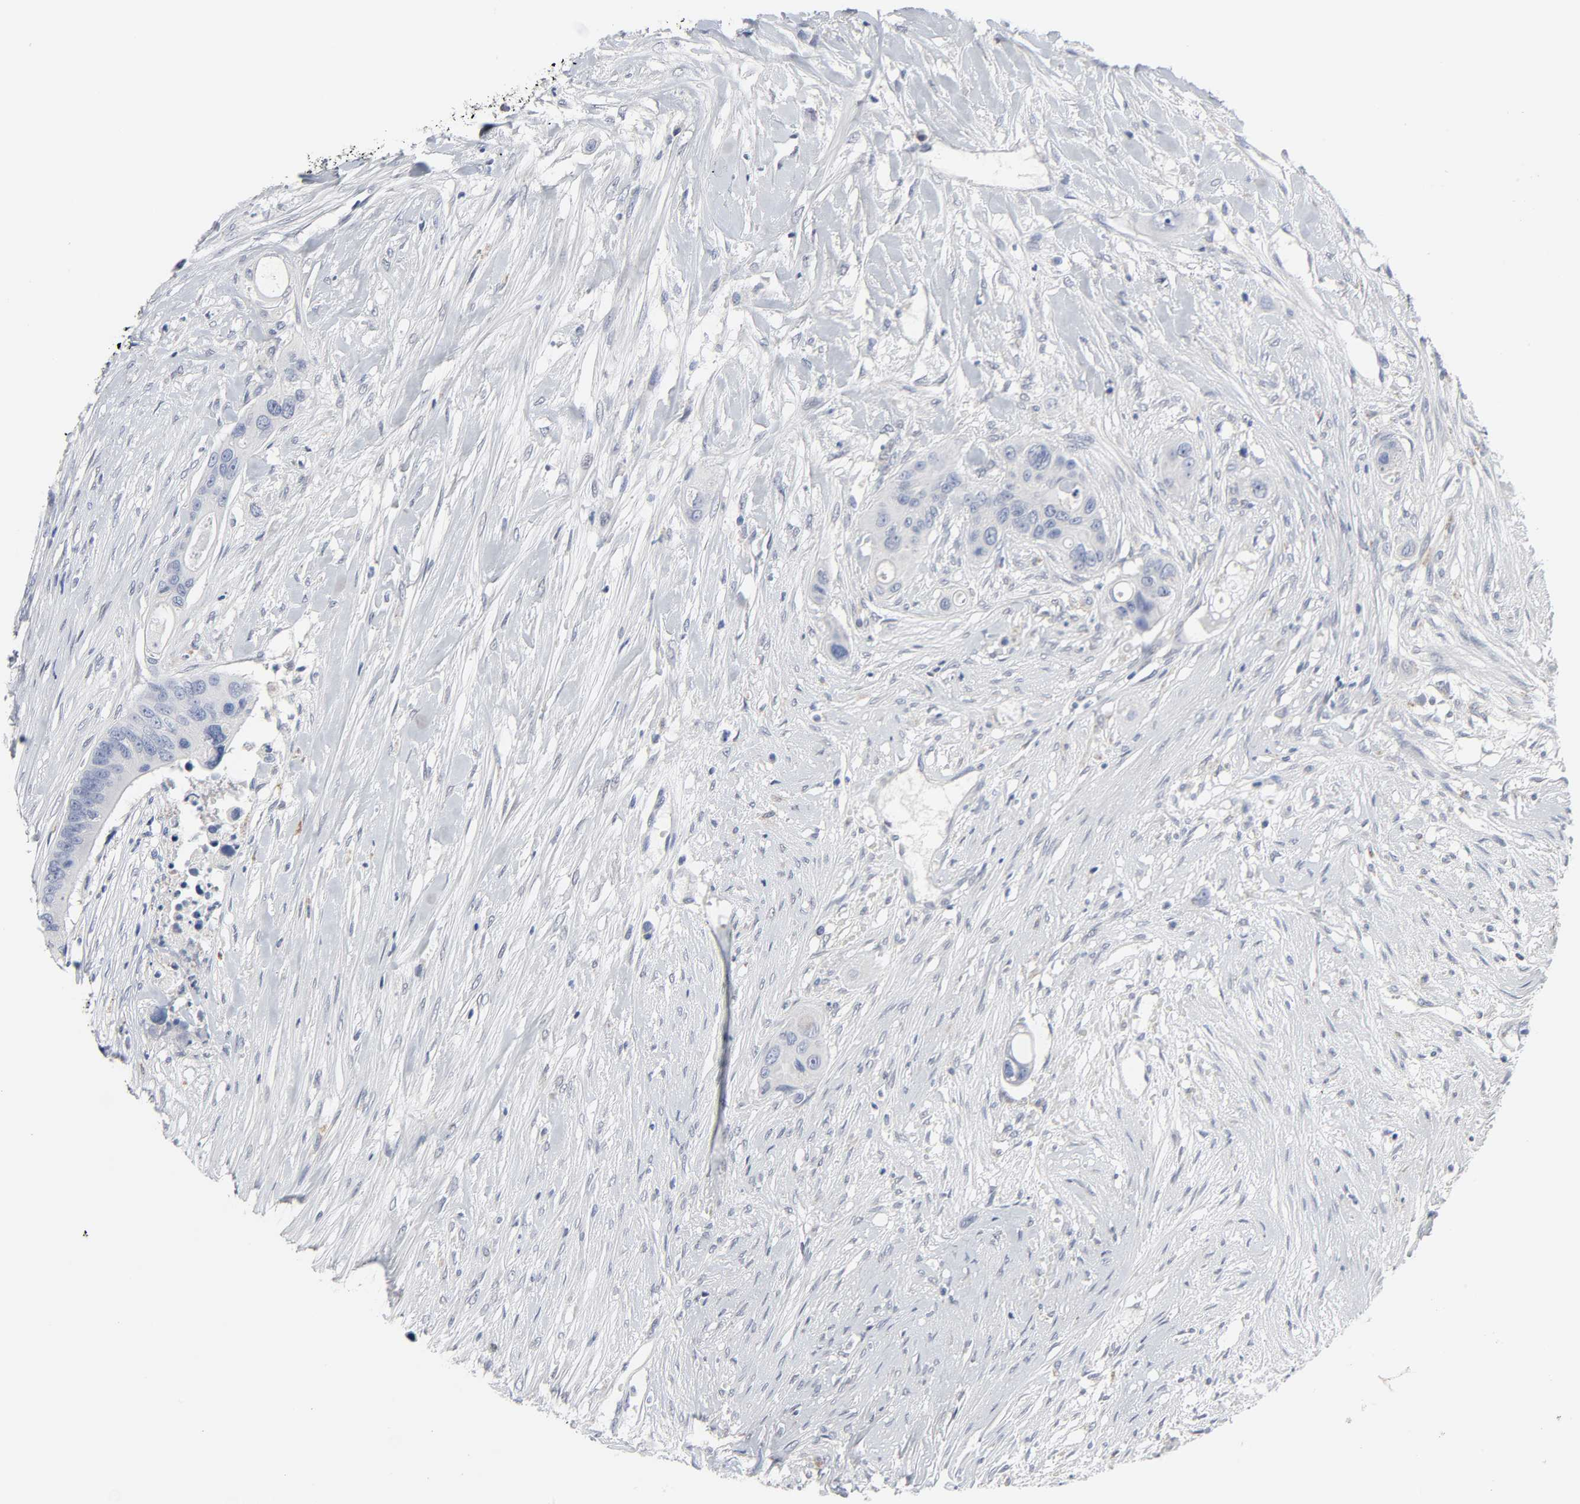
{"staining": {"intensity": "negative", "quantity": "none", "location": "none"}, "tissue": "colorectal cancer", "cell_type": "Tumor cells", "image_type": "cancer", "snomed": [{"axis": "morphology", "description": "Adenocarcinoma, NOS"}, {"axis": "topography", "description": "Colon"}], "caption": "The immunohistochemistry (IHC) histopathology image has no significant positivity in tumor cells of colorectal cancer tissue.", "gene": "SALL2", "patient": {"sex": "female", "age": 57}}